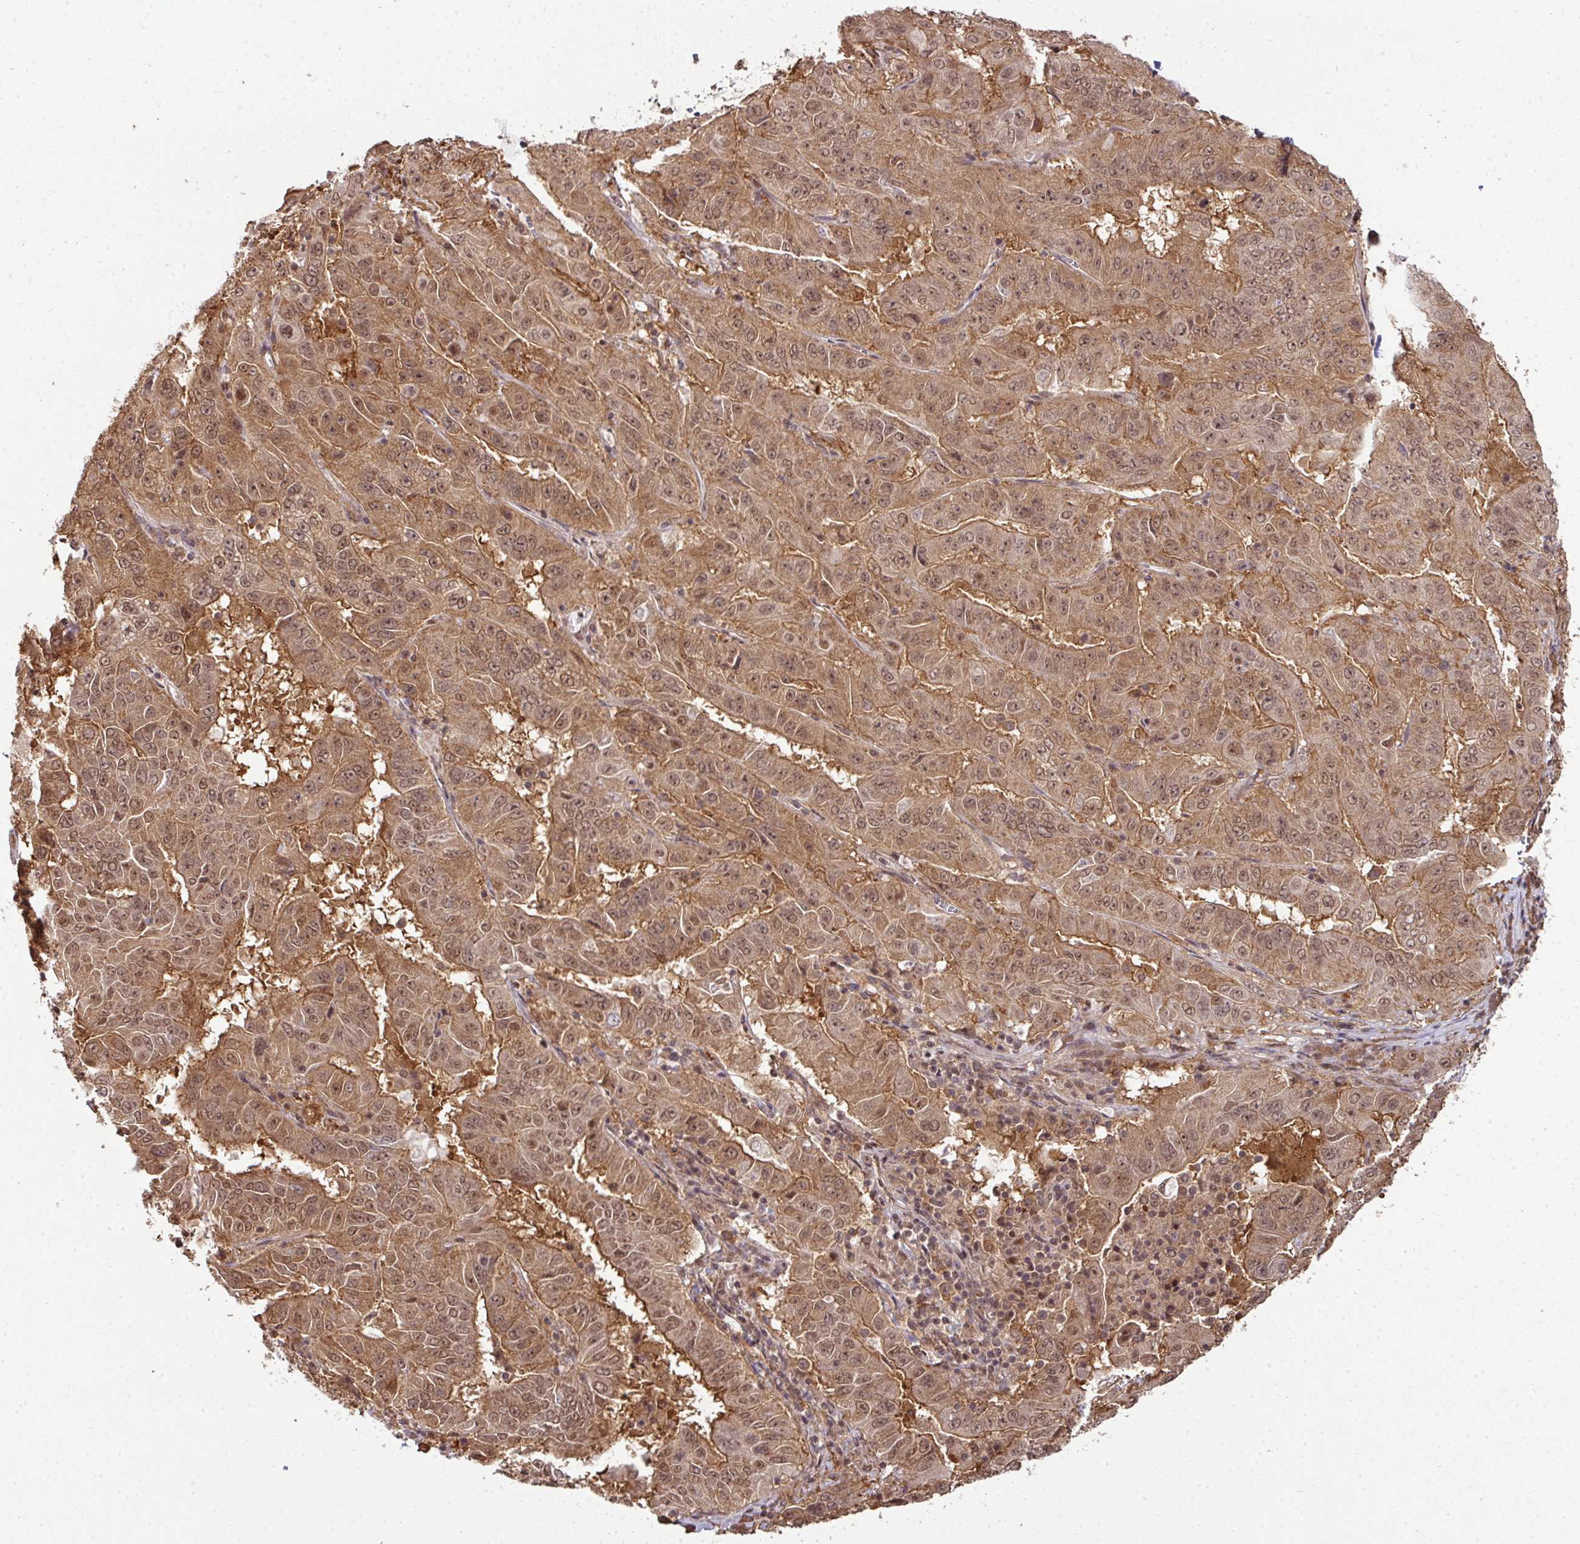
{"staining": {"intensity": "moderate", "quantity": ">75%", "location": "cytoplasmic/membranous,nuclear"}, "tissue": "pancreatic cancer", "cell_type": "Tumor cells", "image_type": "cancer", "snomed": [{"axis": "morphology", "description": "Adenocarcinoma, NOS"}, {"axis": "topography", "description": "Pancreas"}], "caption": "Tumor cells display moderate cytoplasmic/membranous and nuclear positivity in about >75% of cells in pancreatic adenocarcinoma.", "gene": "ANKRD18A", "patient": {"sex": "male", "age": 63}}